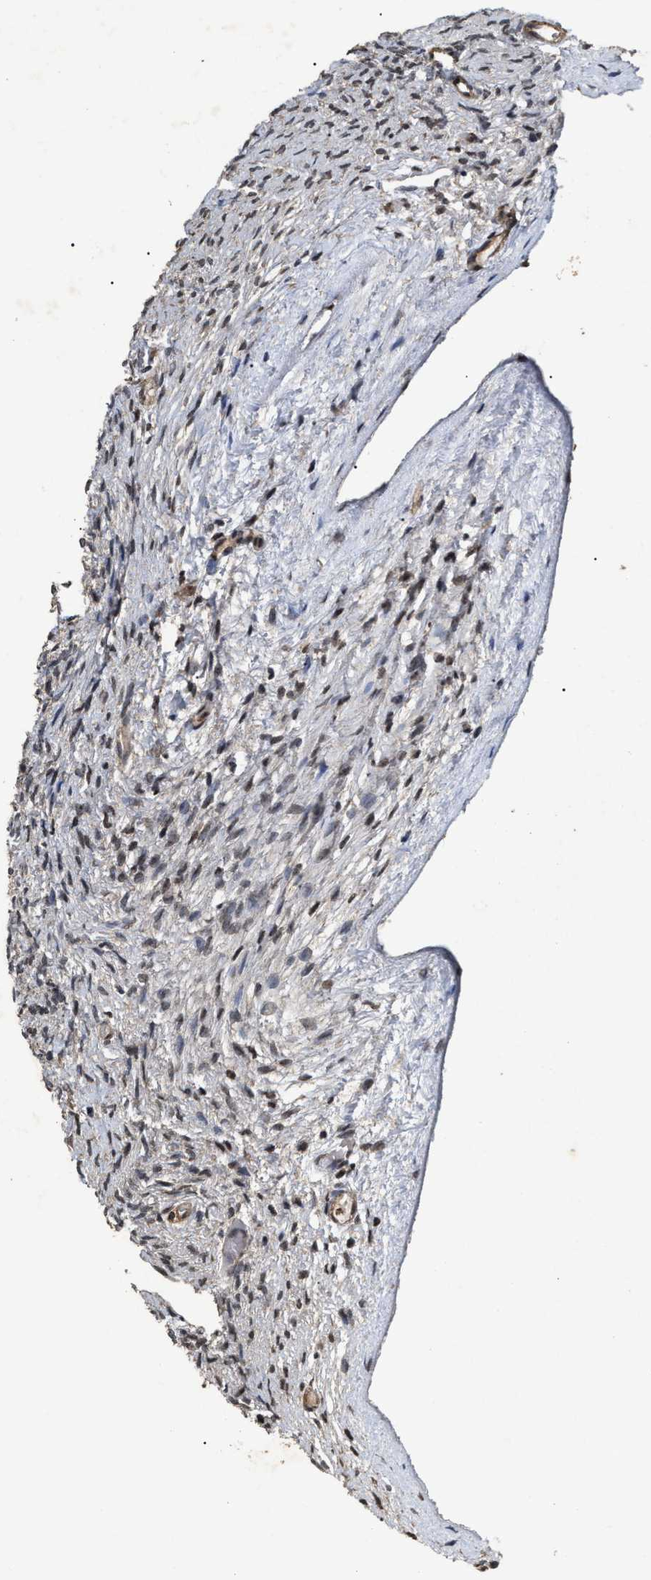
{"staining": {"intensity": "weak", "quantity": "25%-75%", "location": "cytoplasmic/membranous,nuclear"}, "tissue": "ovary", "cell_type": "Ovarian stroma cells", "image_type": "normal", "snomed": [{"axis": "morphology", "description": "Normal tissue, NOS"}, {"axis": "topography", "description": "Ovary"}], "caption": "IHC of unremarkable human ovary reveals low levels of weak cytoplasmic/membranous,nuclear positivity in approximately 25%-75% of ovarian stroma cells. Immunohistochemistry stains the protein in brown and the nuclei are stained blue.", "gene": "ANP32E", "patient": {"sex": "female", "age": 33}}